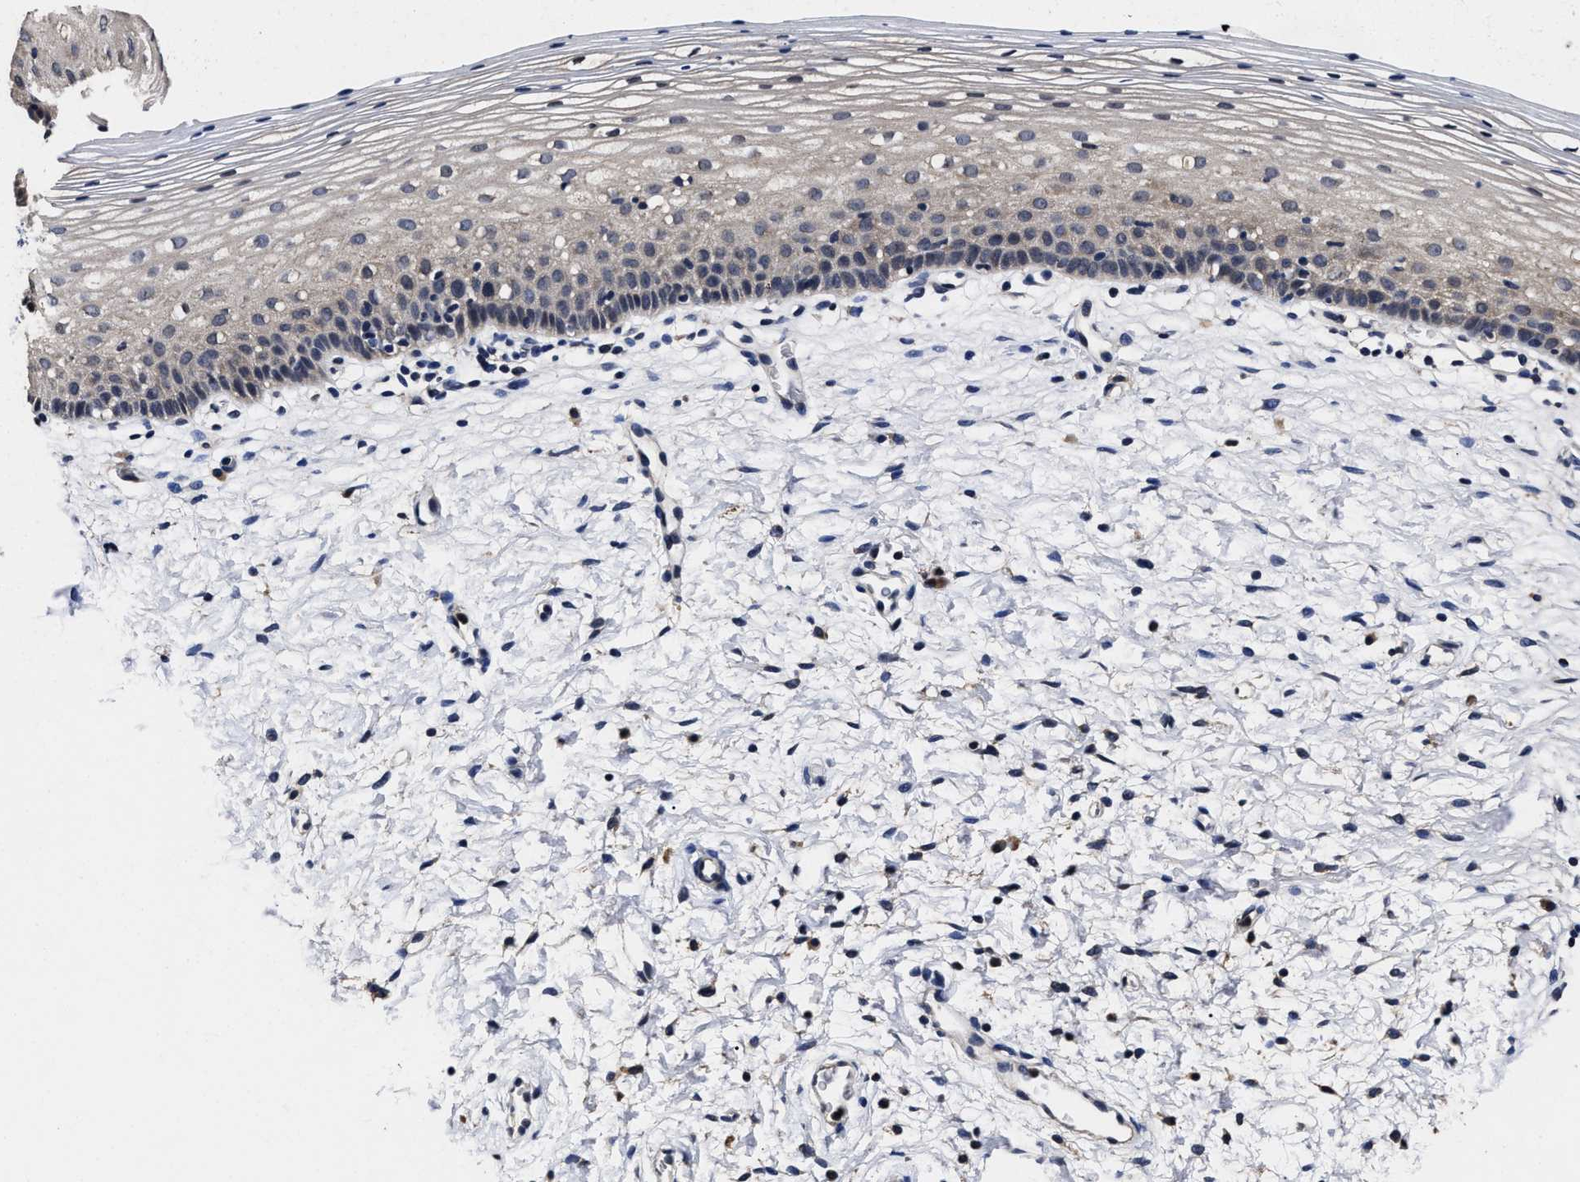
{"staining": {"intensity": "weak", "quantity": "<25%", "location": "cytoplasmic/membranous"}, "tissue": "cervix", "cell_type": "Glandular cells", "image_type": "normal", "snomed": [{"axis": "morphology", "description": "Normal tissue, NOS"}, {"axis": "topography", "description": "Cervix"}], "caption": "High power microscopy histopathology image of an immunohistochemistry image of normal cervix, revealing no significant staining in glandular cells.", "gene": "SOCS5", "patient": {"sex": "female", "age": 72}}